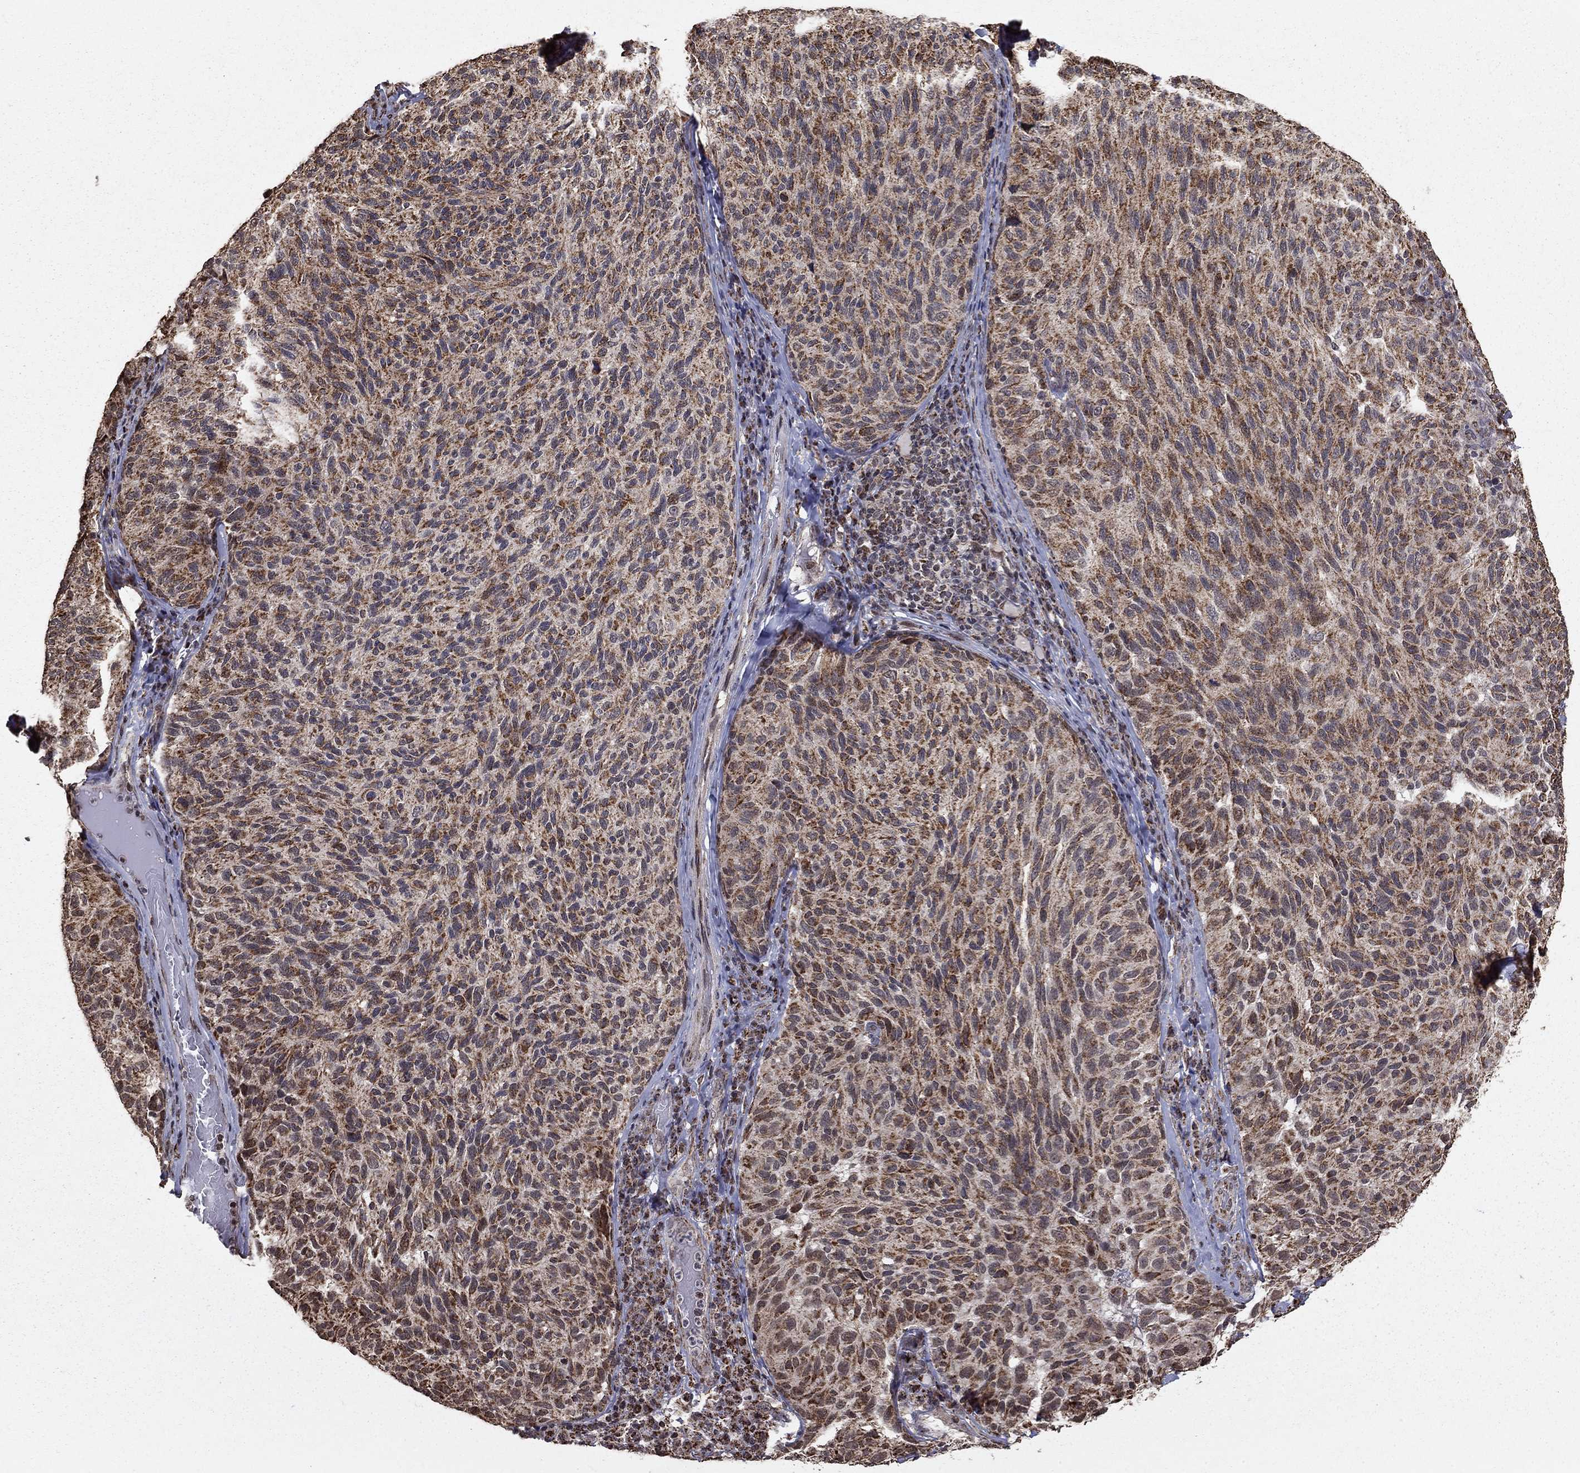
{"staining": {"intensity": "strong", "quantity": ">75%", "location": "cytoplasmic/membranous"}, "tissue": "melanoma", "cell_type": "Tumor cells", "image_type": "cancer", "snomed": [{"axis": "morphology", "description": "Malignant melanoma, NOS"}, {"axis": "topography", "description": "Skin"}], "caption": "A high-resolution image shows immunohistochemistry (IHC) staining of malignant melanoma, which reveals strong cytoplasmic/membranous expression in approximately >75% of tumor cells.", "gene": "ACOT13", "patient": {"sex": "female", "age": 73}}